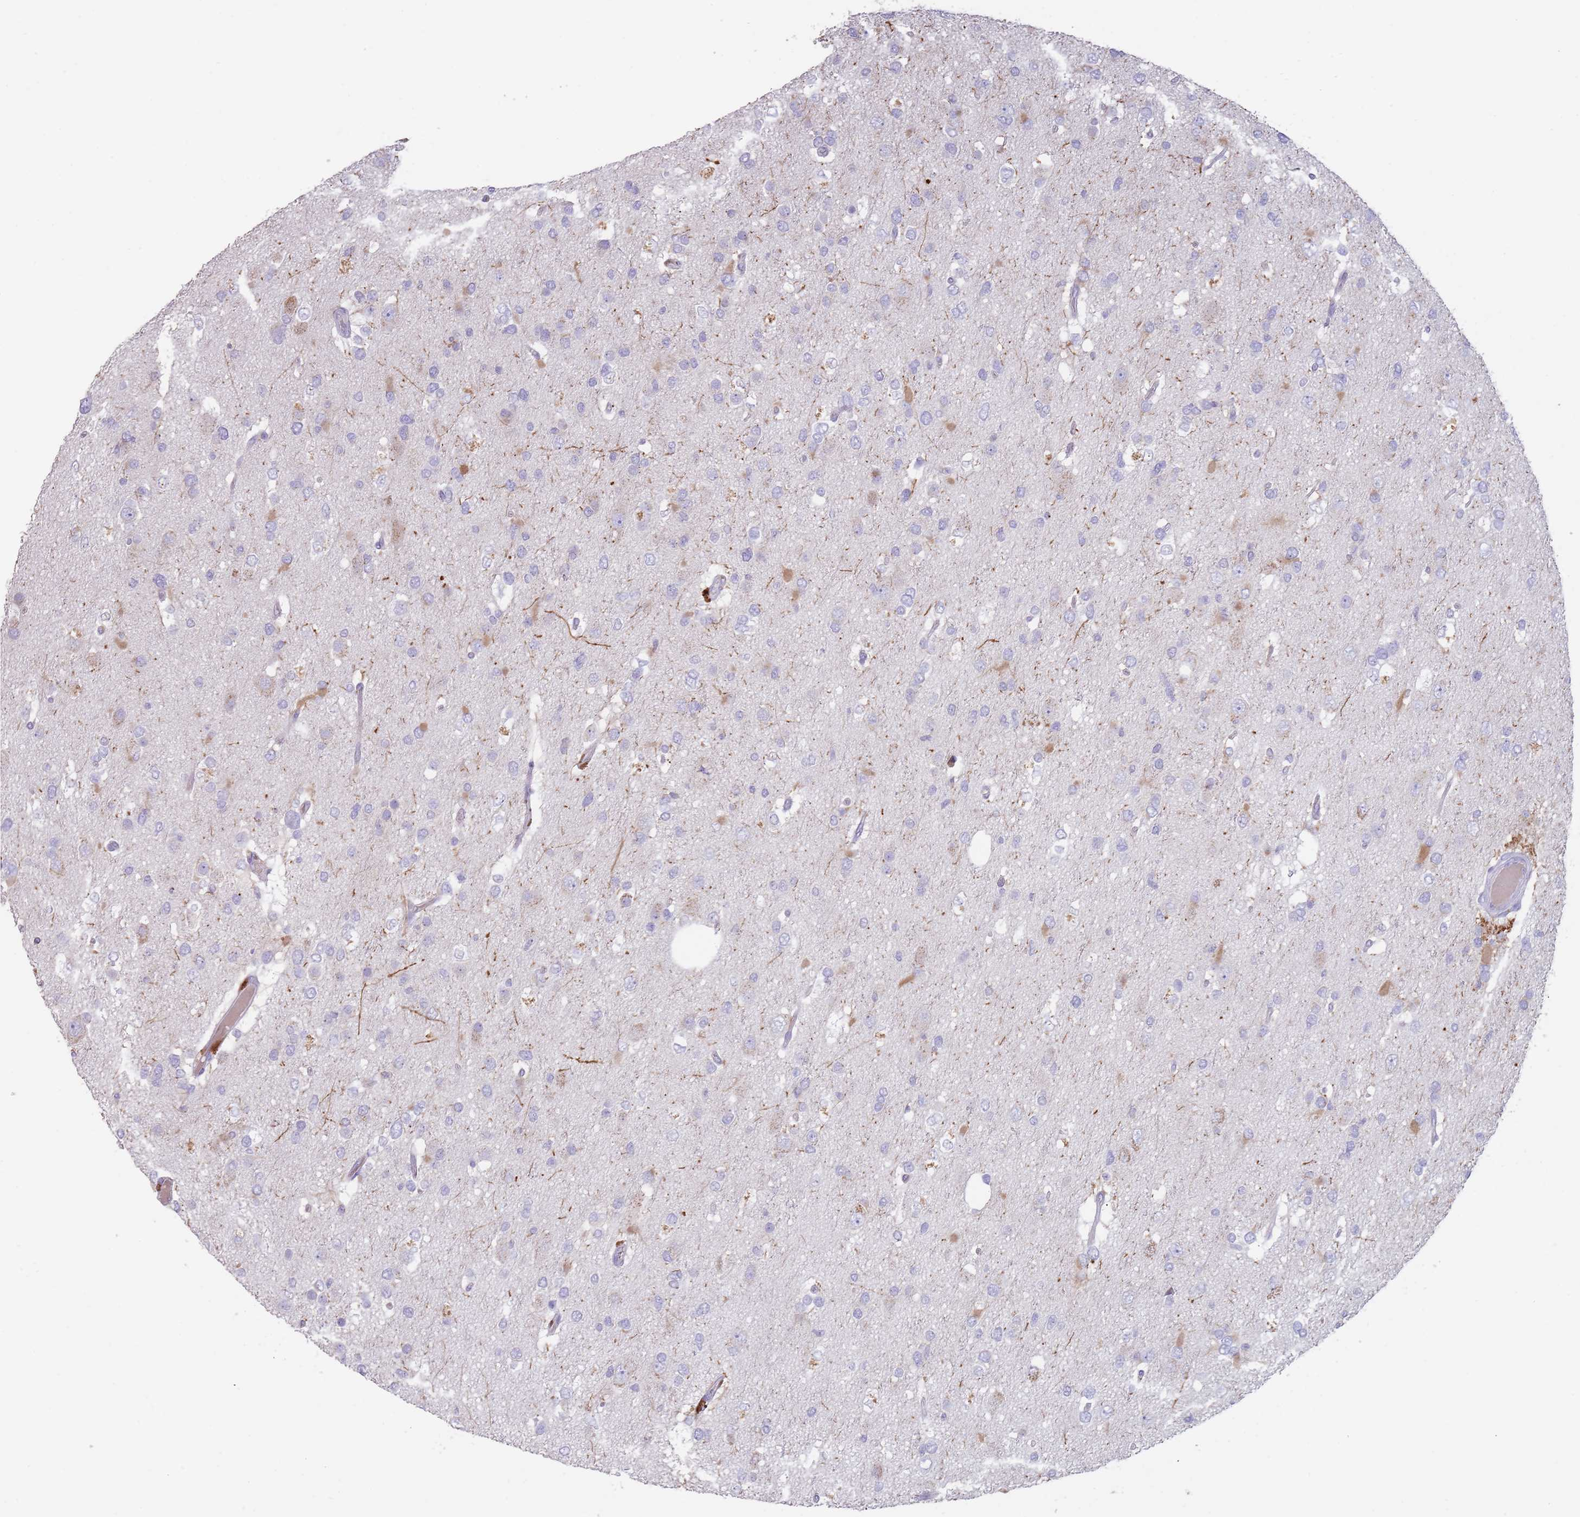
{"staining": {"intensity": "weak", "quantity": "<25%", "location": "cytoplasmic/membranous"}, "tissue": "glioma", "cell_type": "Tumor cells", "image_type": "cancer", "snomed": [{"axis": "morphology", "description": "Glioma, malignant, High grade"}, {"axis": "topography", "description": "Brain"}], "caption": "Histopathology image shows no significant protein staining in tumor cells of glioma. The staining was performed using DAB (3,3'-diaminobenzidine) to visualize the protein expression in brown, while the nuclei were stained in blue with hematoxylin (Magnification: 20x).", "gene": "TMEM251", "patient": {"sex": "male", "age": 53}}